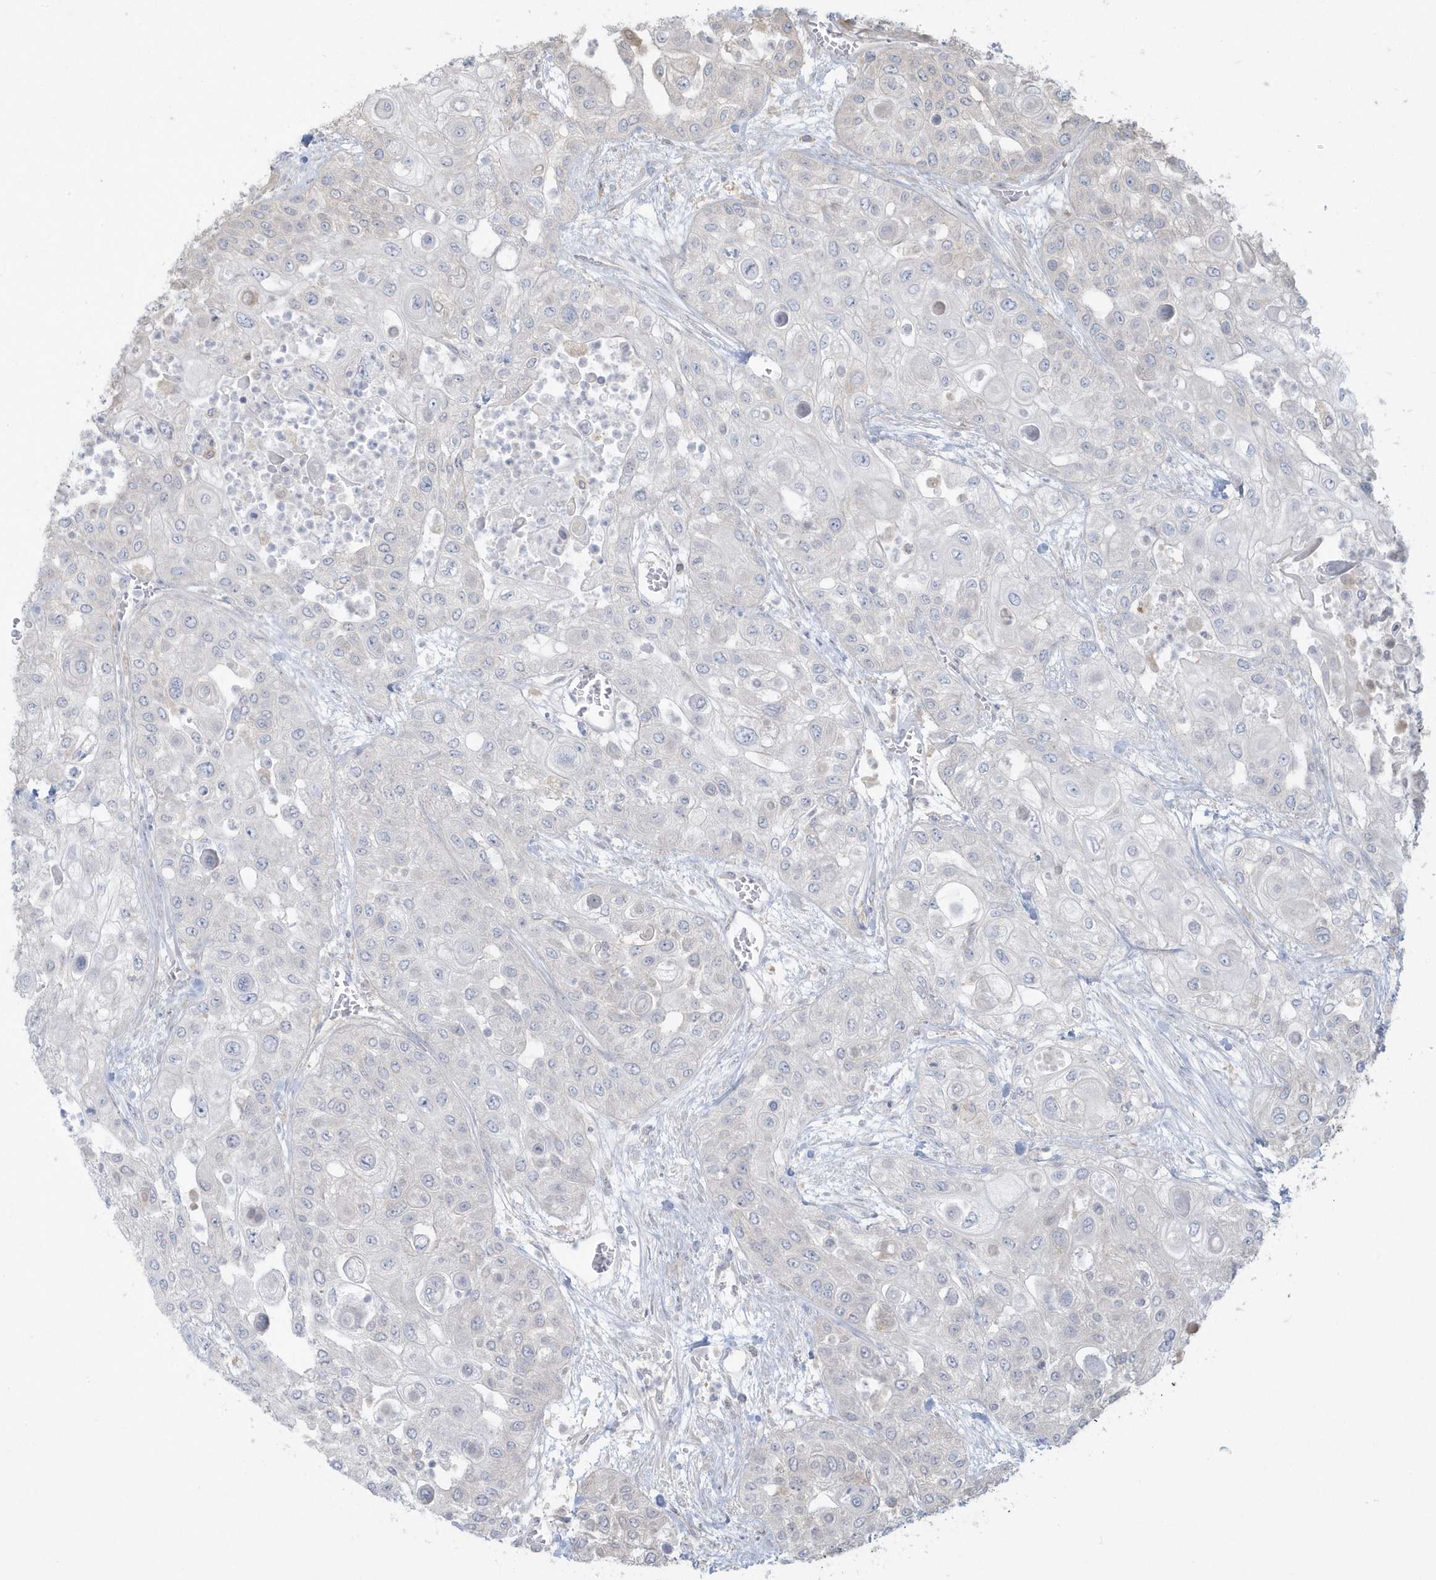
{"staining": {"intensity": "negative", "quantity": "none", "location": "none"}, "tissue": "urothelial cancer", "cell_type": "Tumor cells", "image_type": "cancer", "snomed": [{"axis": "morphology", "description": "Urothelial carcinoma, High grade"}, {"axis": "topography", "description": "Urinary bladder"}], "caption": "Immunohistochemistry (IHC) of human urothelial cancer exhibits no expression in tumor cells.", "gene": "HNMT", "patient": {"sex": "female", "age": 79}}